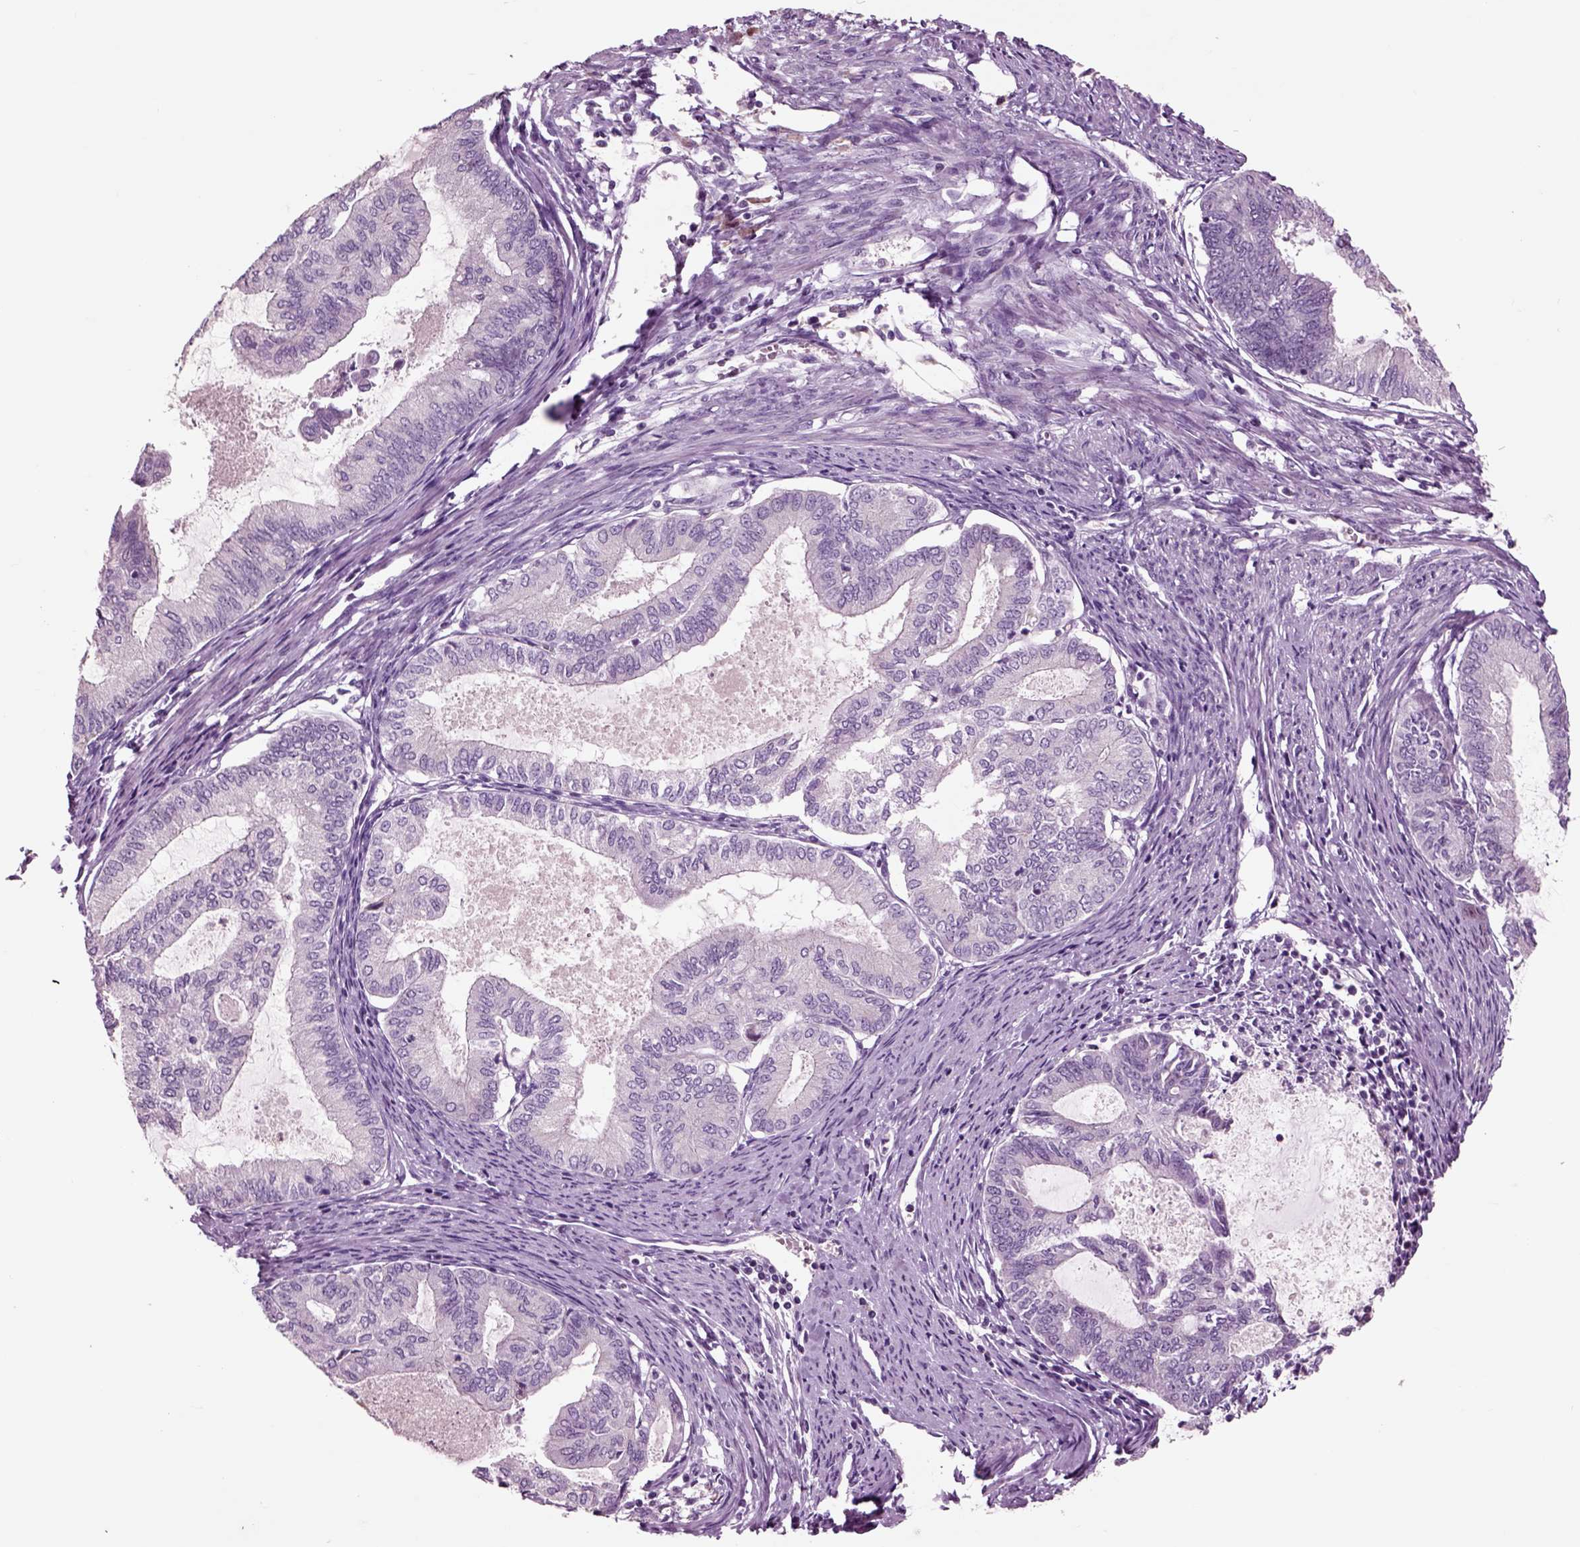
{"staining": {"intensity": "negative", "quantity": "none", "location": "none"}, "tissue": "endometrial cancer", "cell_type": "Tumor cells", "image_type": "cancer", "snomed": [{"axis": "morphology", "description": "Adenocarcinoma, NOS"}, {"axis": "topography", "description": "Endometrium"}], "caption": "Immunohistochemical staining of human endometrial adenocarcinoma reveals no significant positivity in tumor cells.", "gene": "CHGB", "patient": {"sex": "female", "age": 86}}